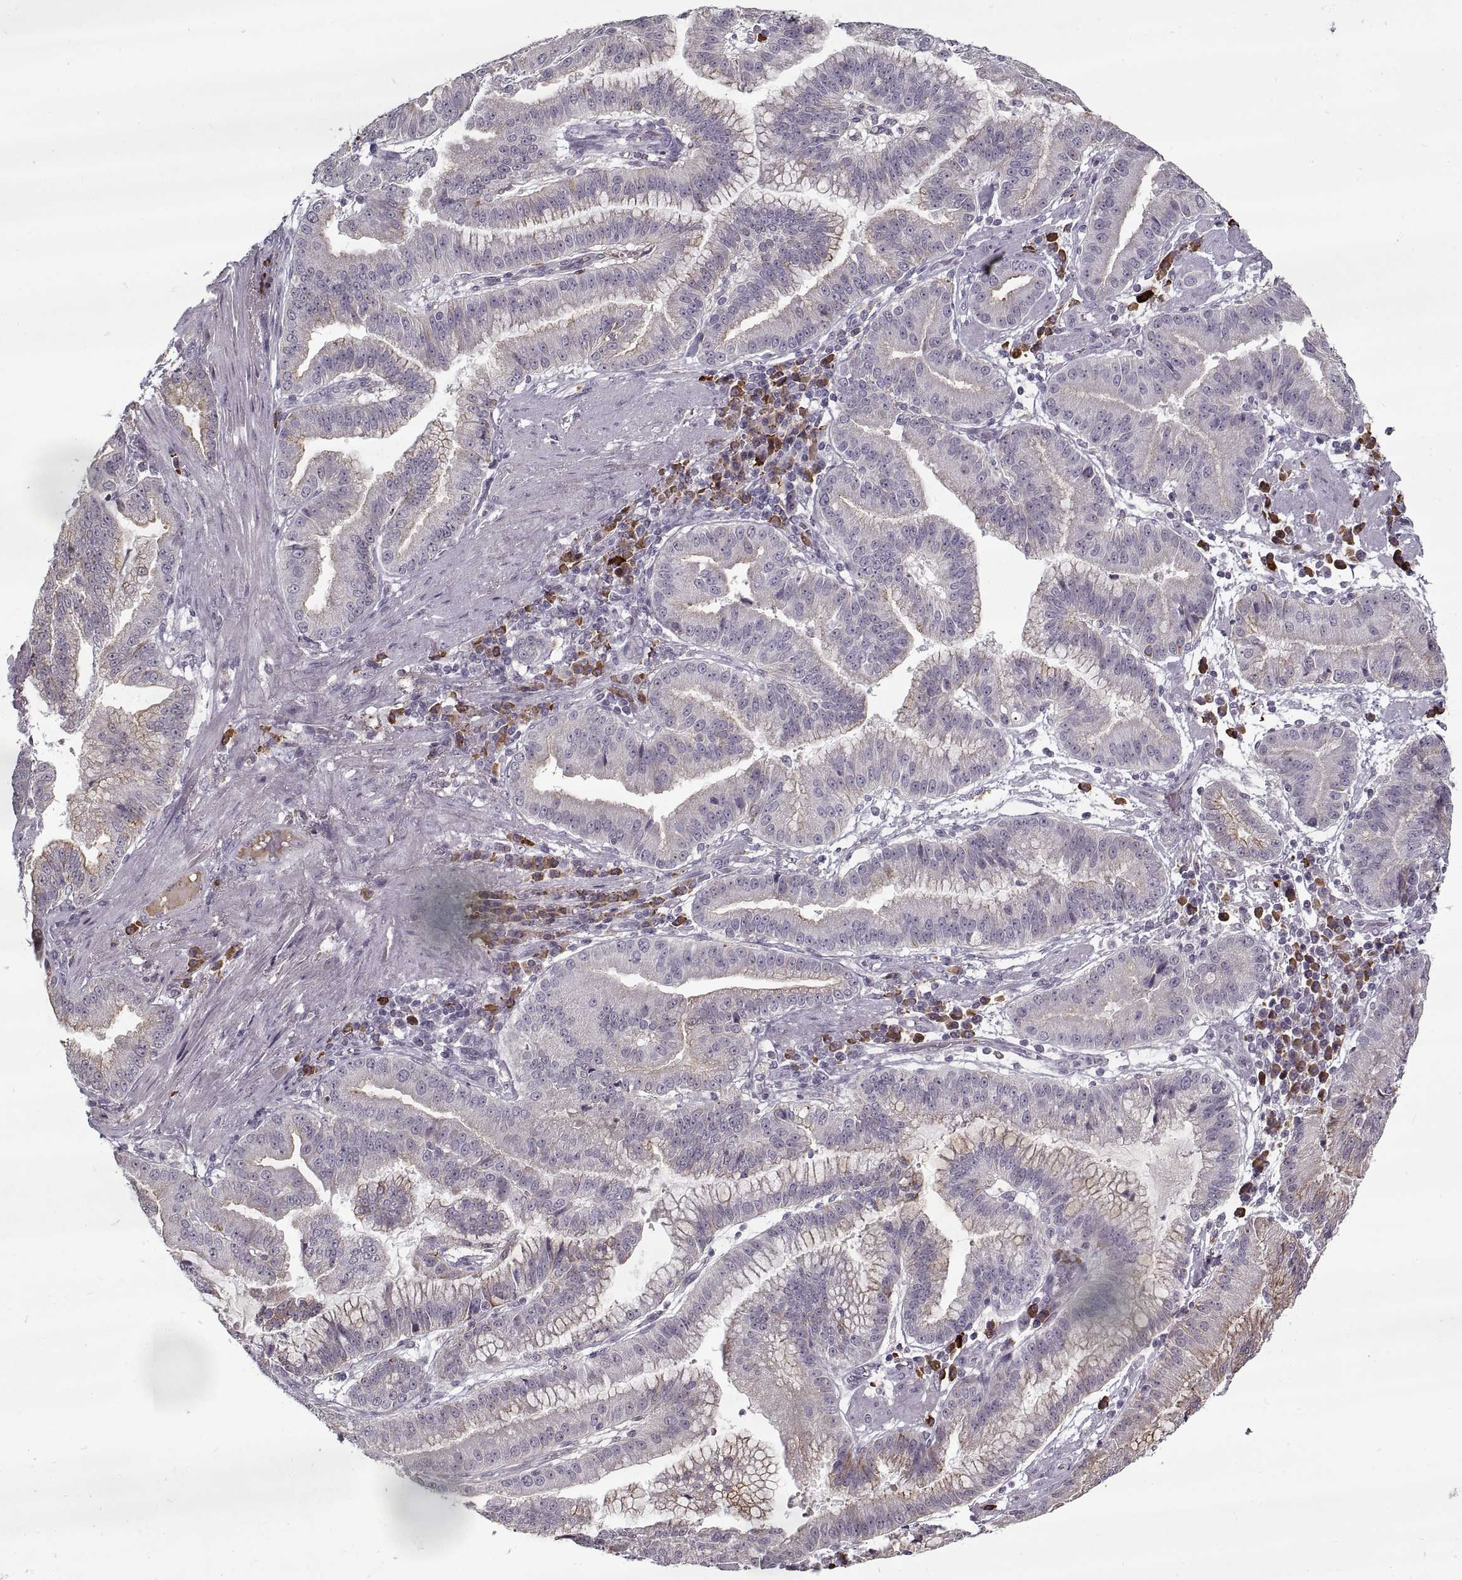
{"staining": {"intensity": "negative", "quantity": "none", "location": "none"}, "tissue": "stomach cancer", "cell_type": "Tumor cells", "image_type": "cancer", "snomed": [{"axis": "morphology", "description": "Adenocarcinoma, NOS"}, {"axis": "topography", "description": "Stomach"}], "caption": "Immunohistochemical staining of human stomach cancer reveals no significant positivity in tumor cells.", "gene": "GAD2", "patient": {"sex": "male", "age": 83}}